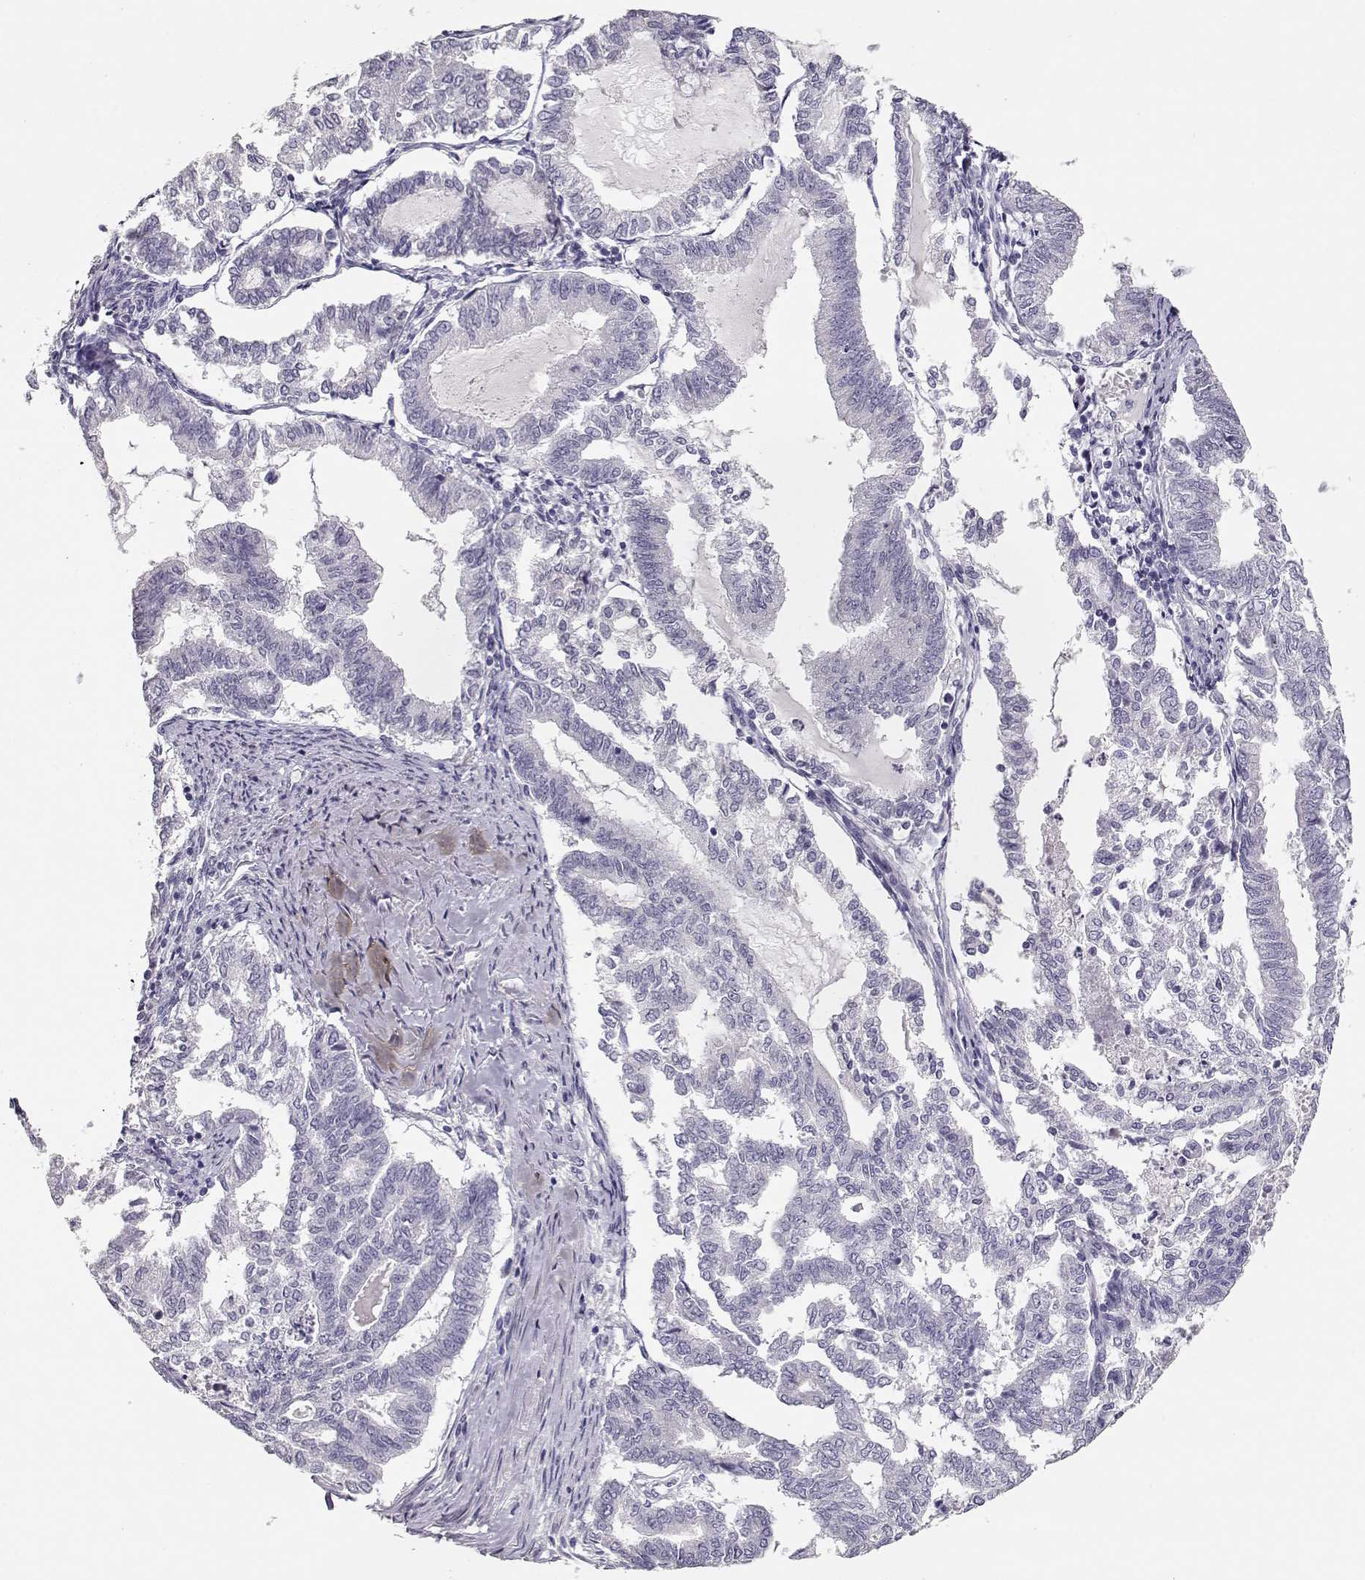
{"staining": {"intensity": "negative", "quantity": "none", "location": "none"}, "tissue": "endometrial cancer", "cell_type": "Tumor cells", "image_type": "cancer", "snomed": [{"axis": "morphology", "description": "Adenocarcinoma, NOS"}, {"axis": "topography", "description": "Endometrium"}], "caption": "IHC photomicrograph of human endometrial adenocarcinoma stained for a protein (brown), which displays no staining in tumor cells.", "gene": "MAGEC1", "patient": {"sex": "female", "age": 79}}